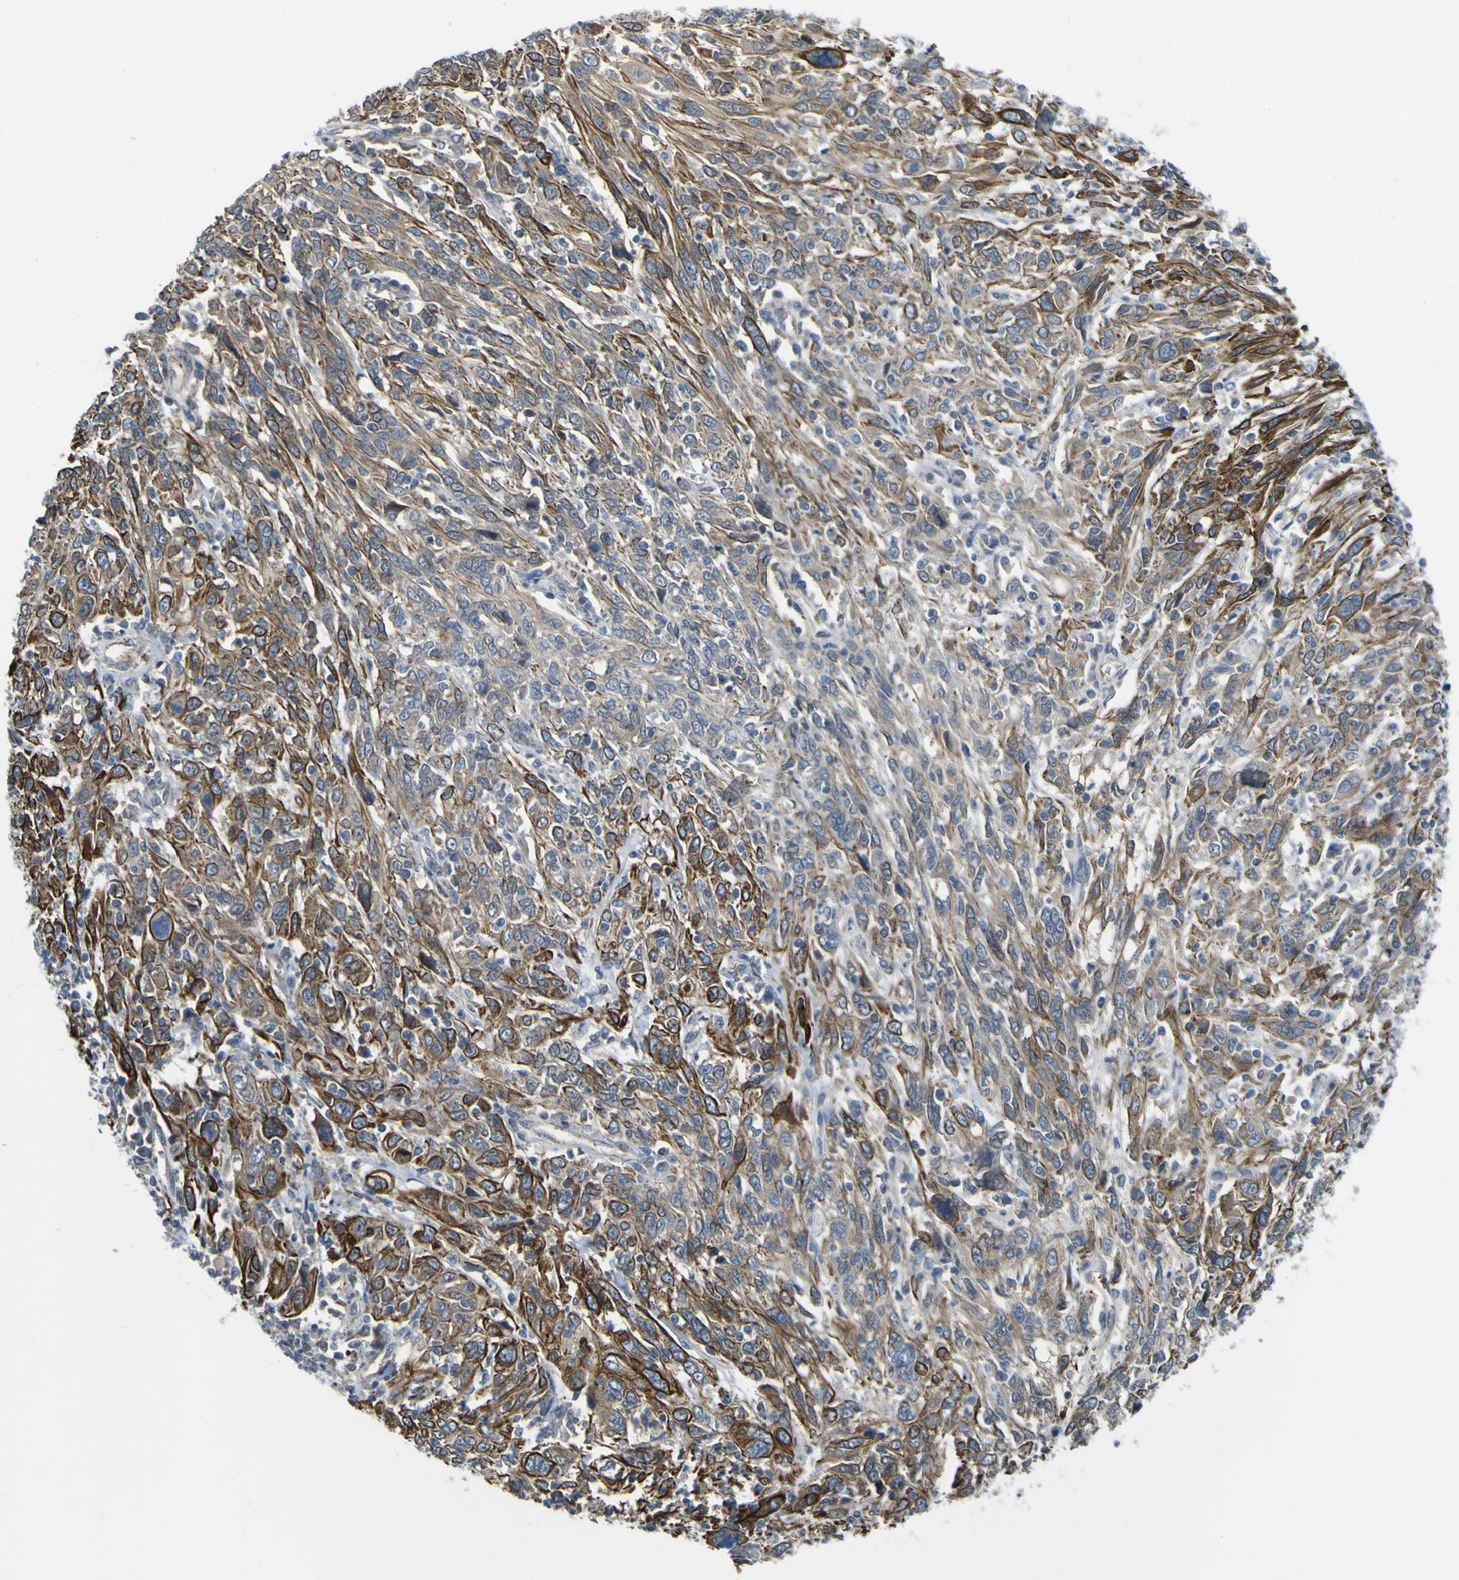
{"staining": {"intensity": "strong", "quantity": ">75%", "location": "cytoplasmic/membranous"}, "tissue": "cervical cancer", "cell_type": "Tumor cells", "image_type": "cancer", "snomed": [{"axis": "morphology", "description": "Squamous cell carcinoma, NOS"}, {"axis": "topography", "description": "Cervix"}], "caption": "High-magnification brightfield microscopy of squamous cell carcinoma (cervical) stained with DAB (brown) and counterstained with hematoxylin (blue). tumor cells exhibit strong cytoplasmic/membranous expression is identified in about>75% of cells.", "gene": "KDM7A", "patient": {"sex": "female", "age": 46}}